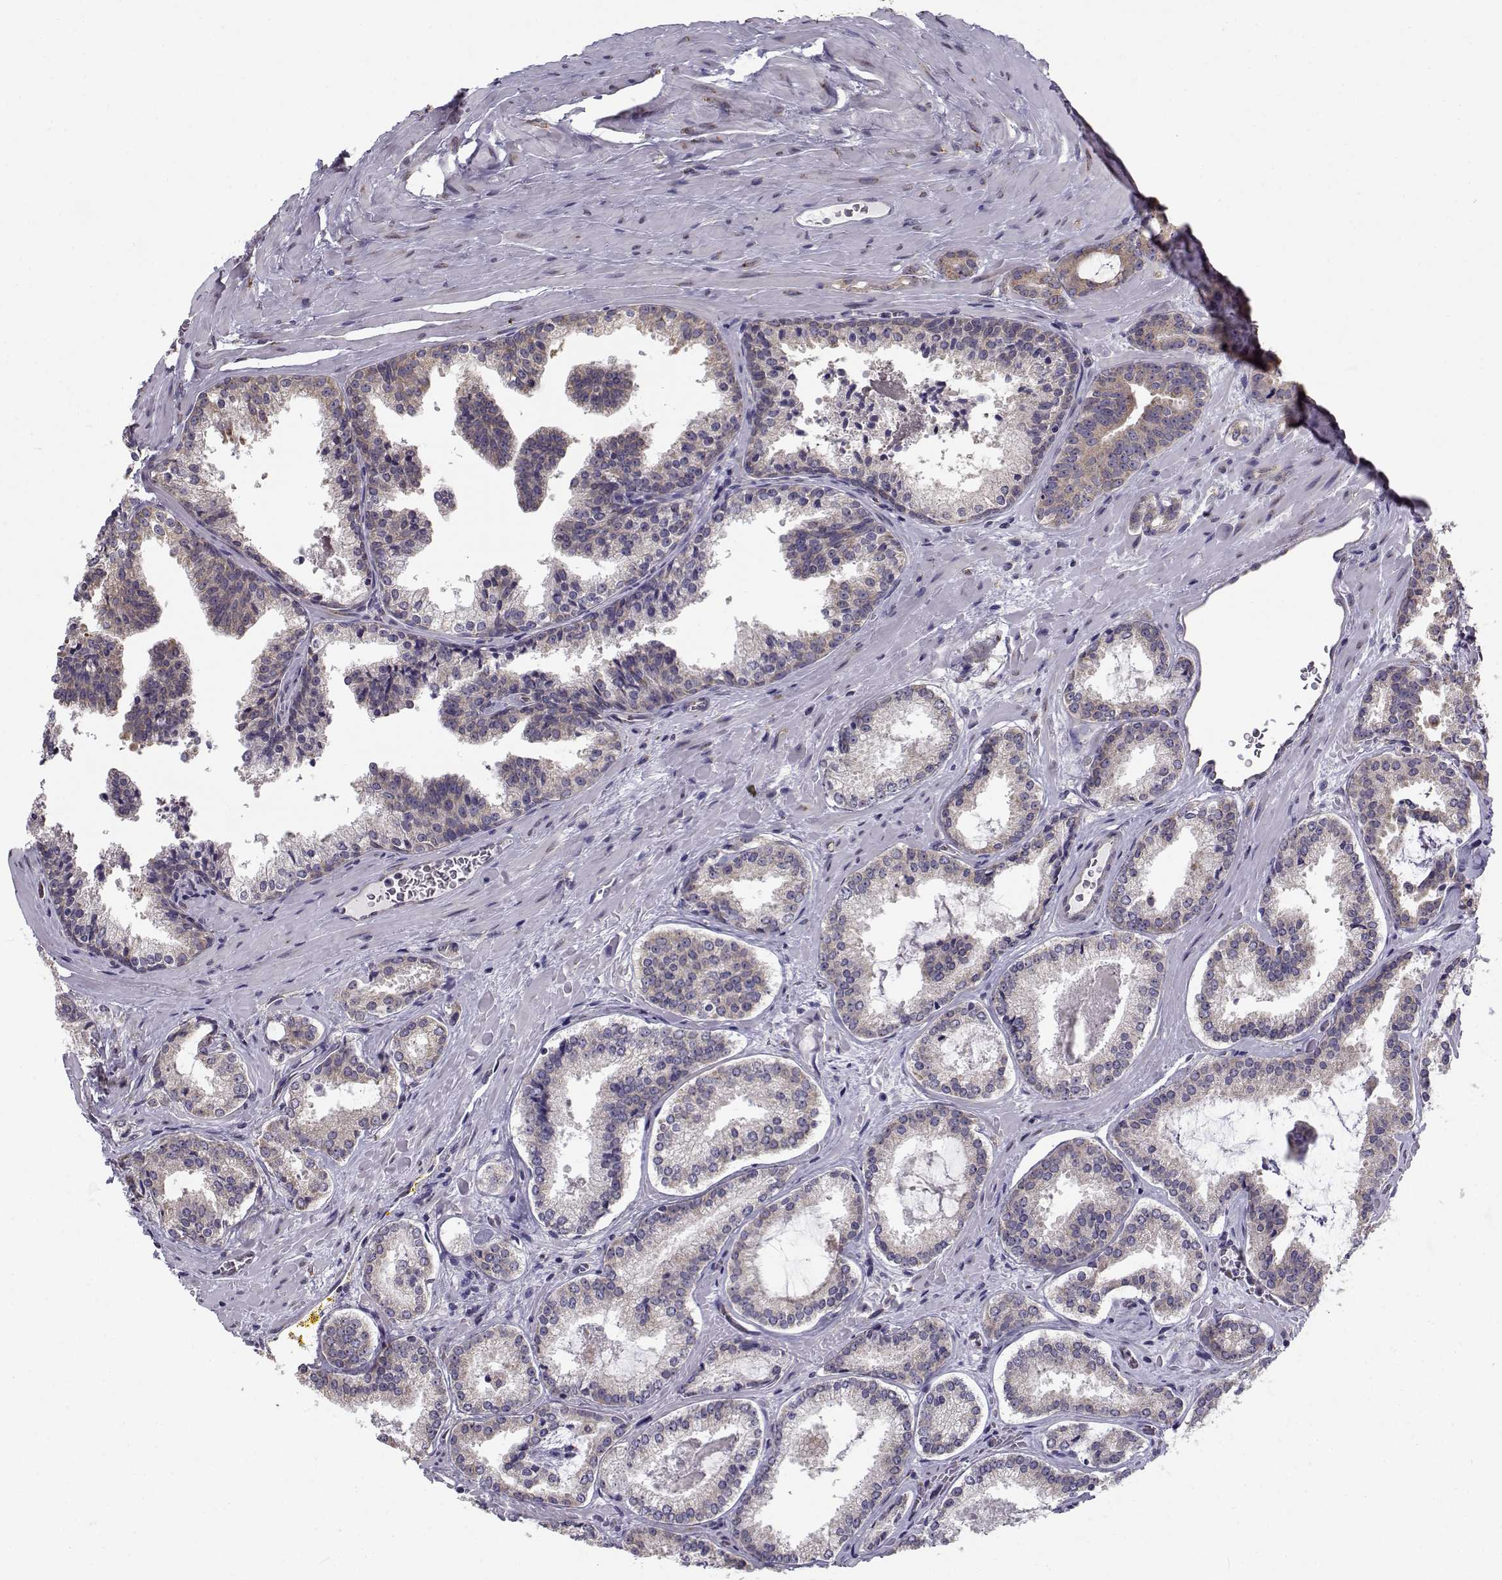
{"staining": {"intensity": "weak", "quantity": "25%-75%", "location": "cytoplasmic/membranous"}, "tissue": "prostate cancer", "cell_type": "Tumor cells", "image_type": "cancer", "snomed": [{"axis": "morphology", "description": "Adenocarcinoma, NOS"}, {"axis": "morphology", "description": "Adenocarcinoma, High grade"}, {"axis": "topography", "description": "Prostate"}], "caption": "This is a micrograph of IHC staining of prostate cancer, which shows weak staining in the cytoplasmic/membranous of tumor cells.", "gene": "BEND6", "patient": {"sex": "male", "age": 62}}